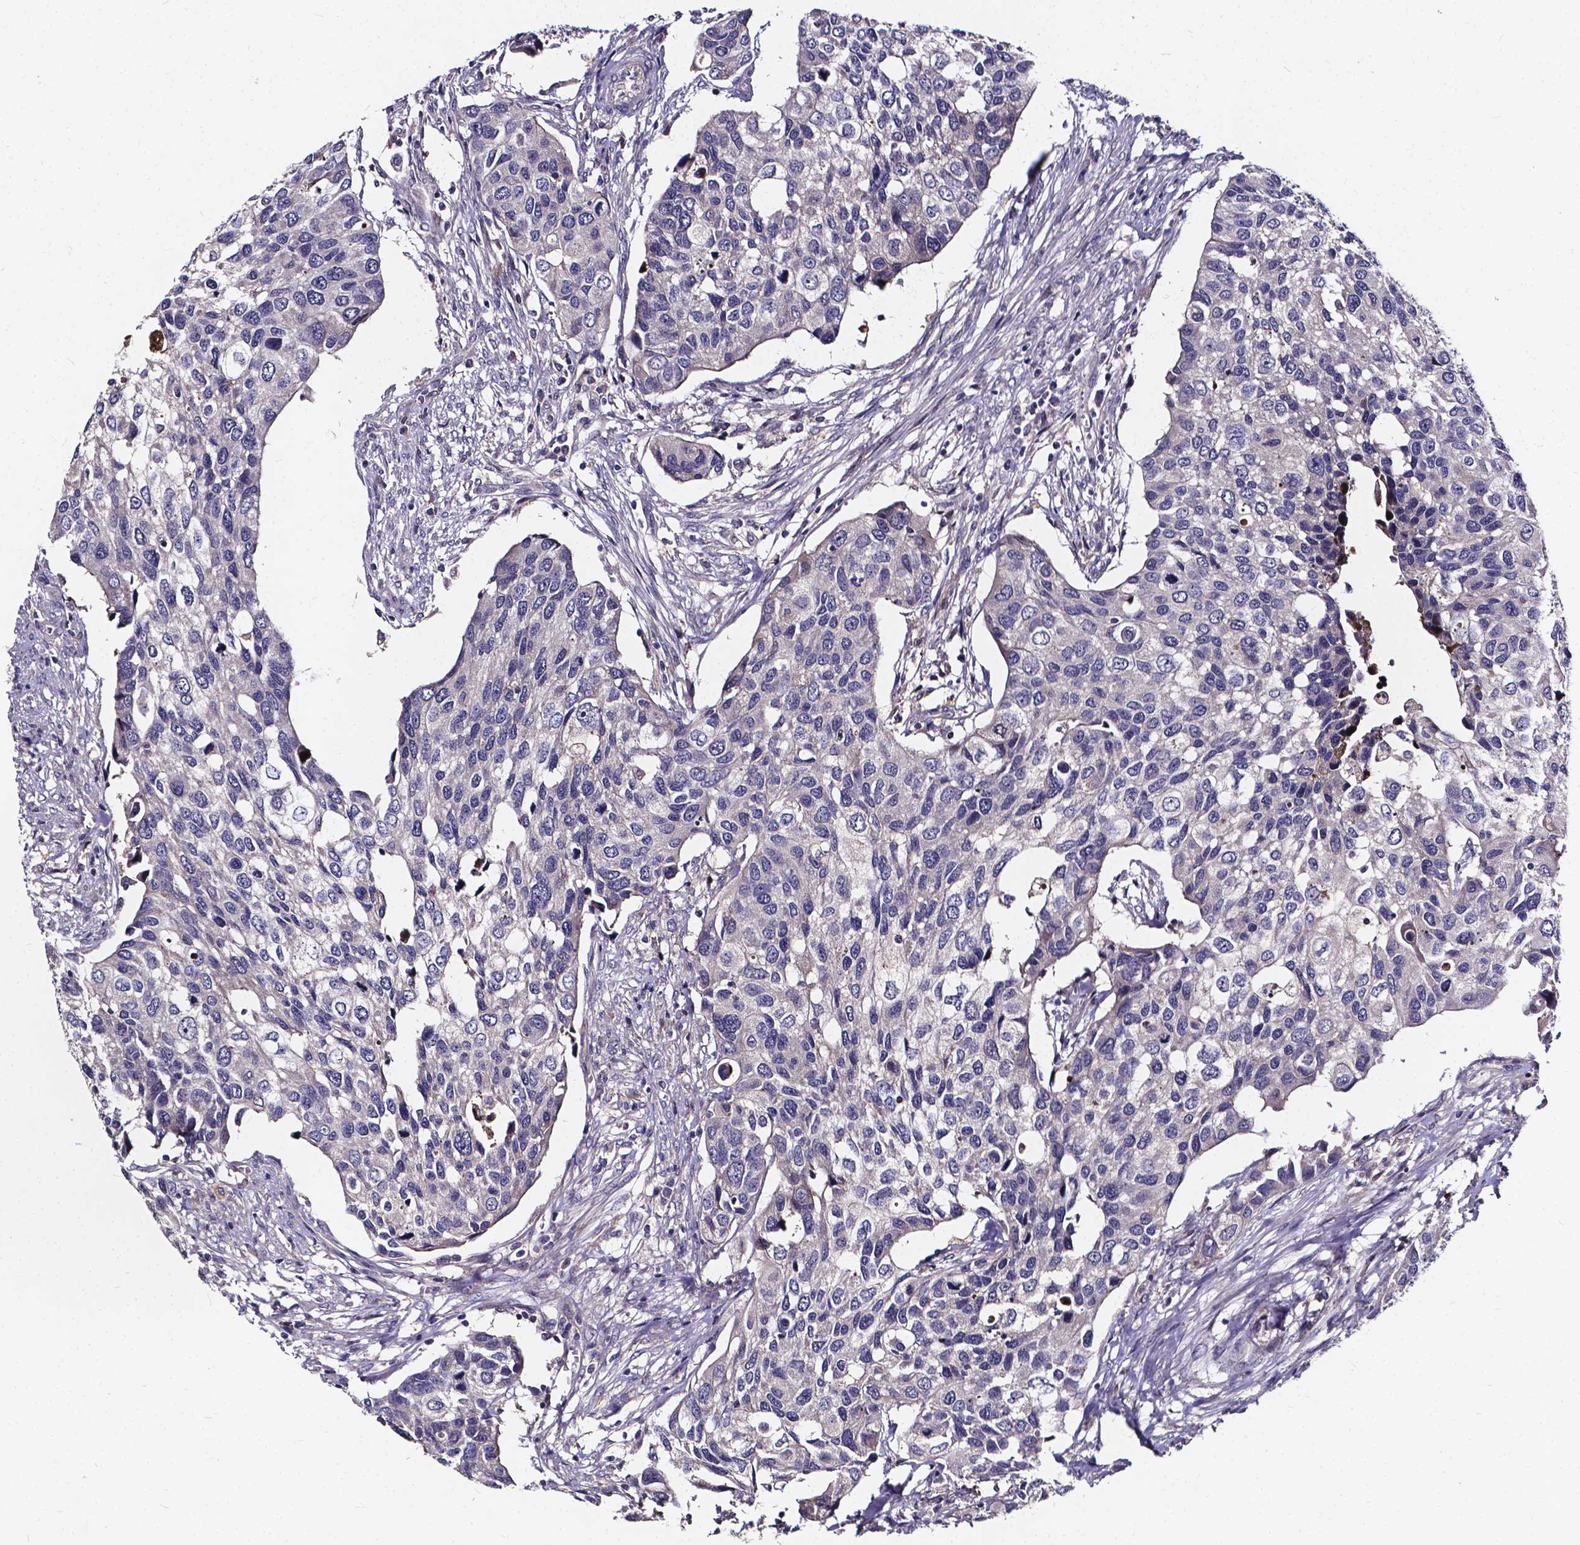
{"staining": {"intensity": "negative", "quantity": "none", "location": "none"}, "tissue": "urothelial cancer", "cell_type": "Tumor cells", "image_type": "cancer", "snomed": [{"axis": "morphology", "description": "Urothelial carcinoma, High grade"}, {"axis": "topography", "description": "Urinary bladder"}], "caption": "Immunohistochemical staining of high-grade urothelial carcinoma exhibits no significant positivity in tumor cells.", "gene": "SOWAHA", "patient": {"sex": "male", "age": 60}}